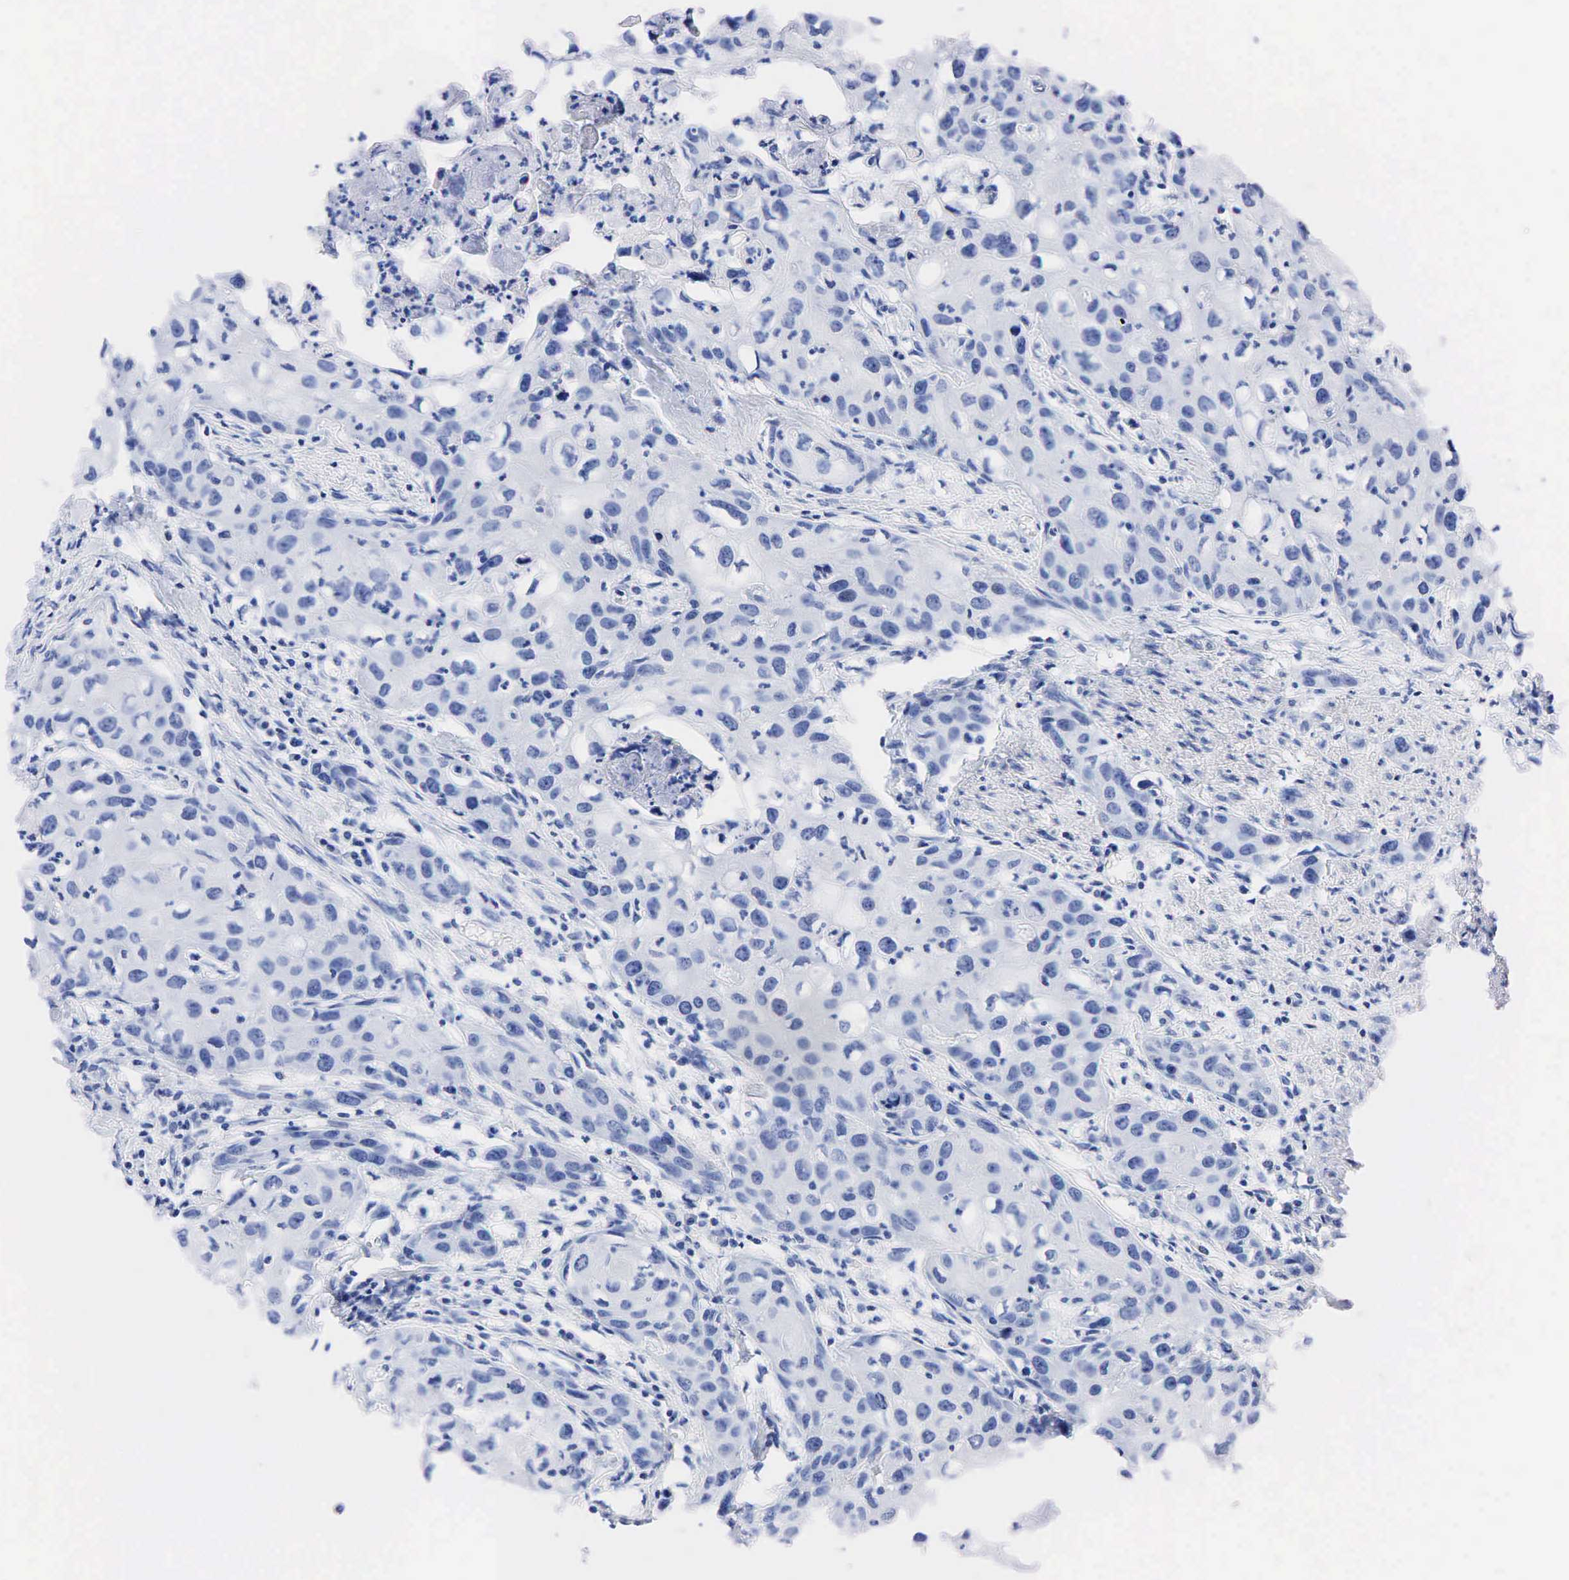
{"staining": {"intensity": "negative", "quantity": "none", "location": "none"}, "tissue": "urothelial cancer", "cell_type": "Tumor cells", "image_type": "cancer", "snomed": [{"axis": "morphology", "description": "Urothelial carcinoma, High grade"}, {"axis": "topography", "description": "Urinary bladder"}], "caption": "Immunohistochemistry photomicrograph of neoplastic tissue: human high-grade urothelial carcinoma stained with DAB shows no significant protein positivity in tumor cells.", "gene": "PTH", "patient": {"sex": "male", "age": 54}}